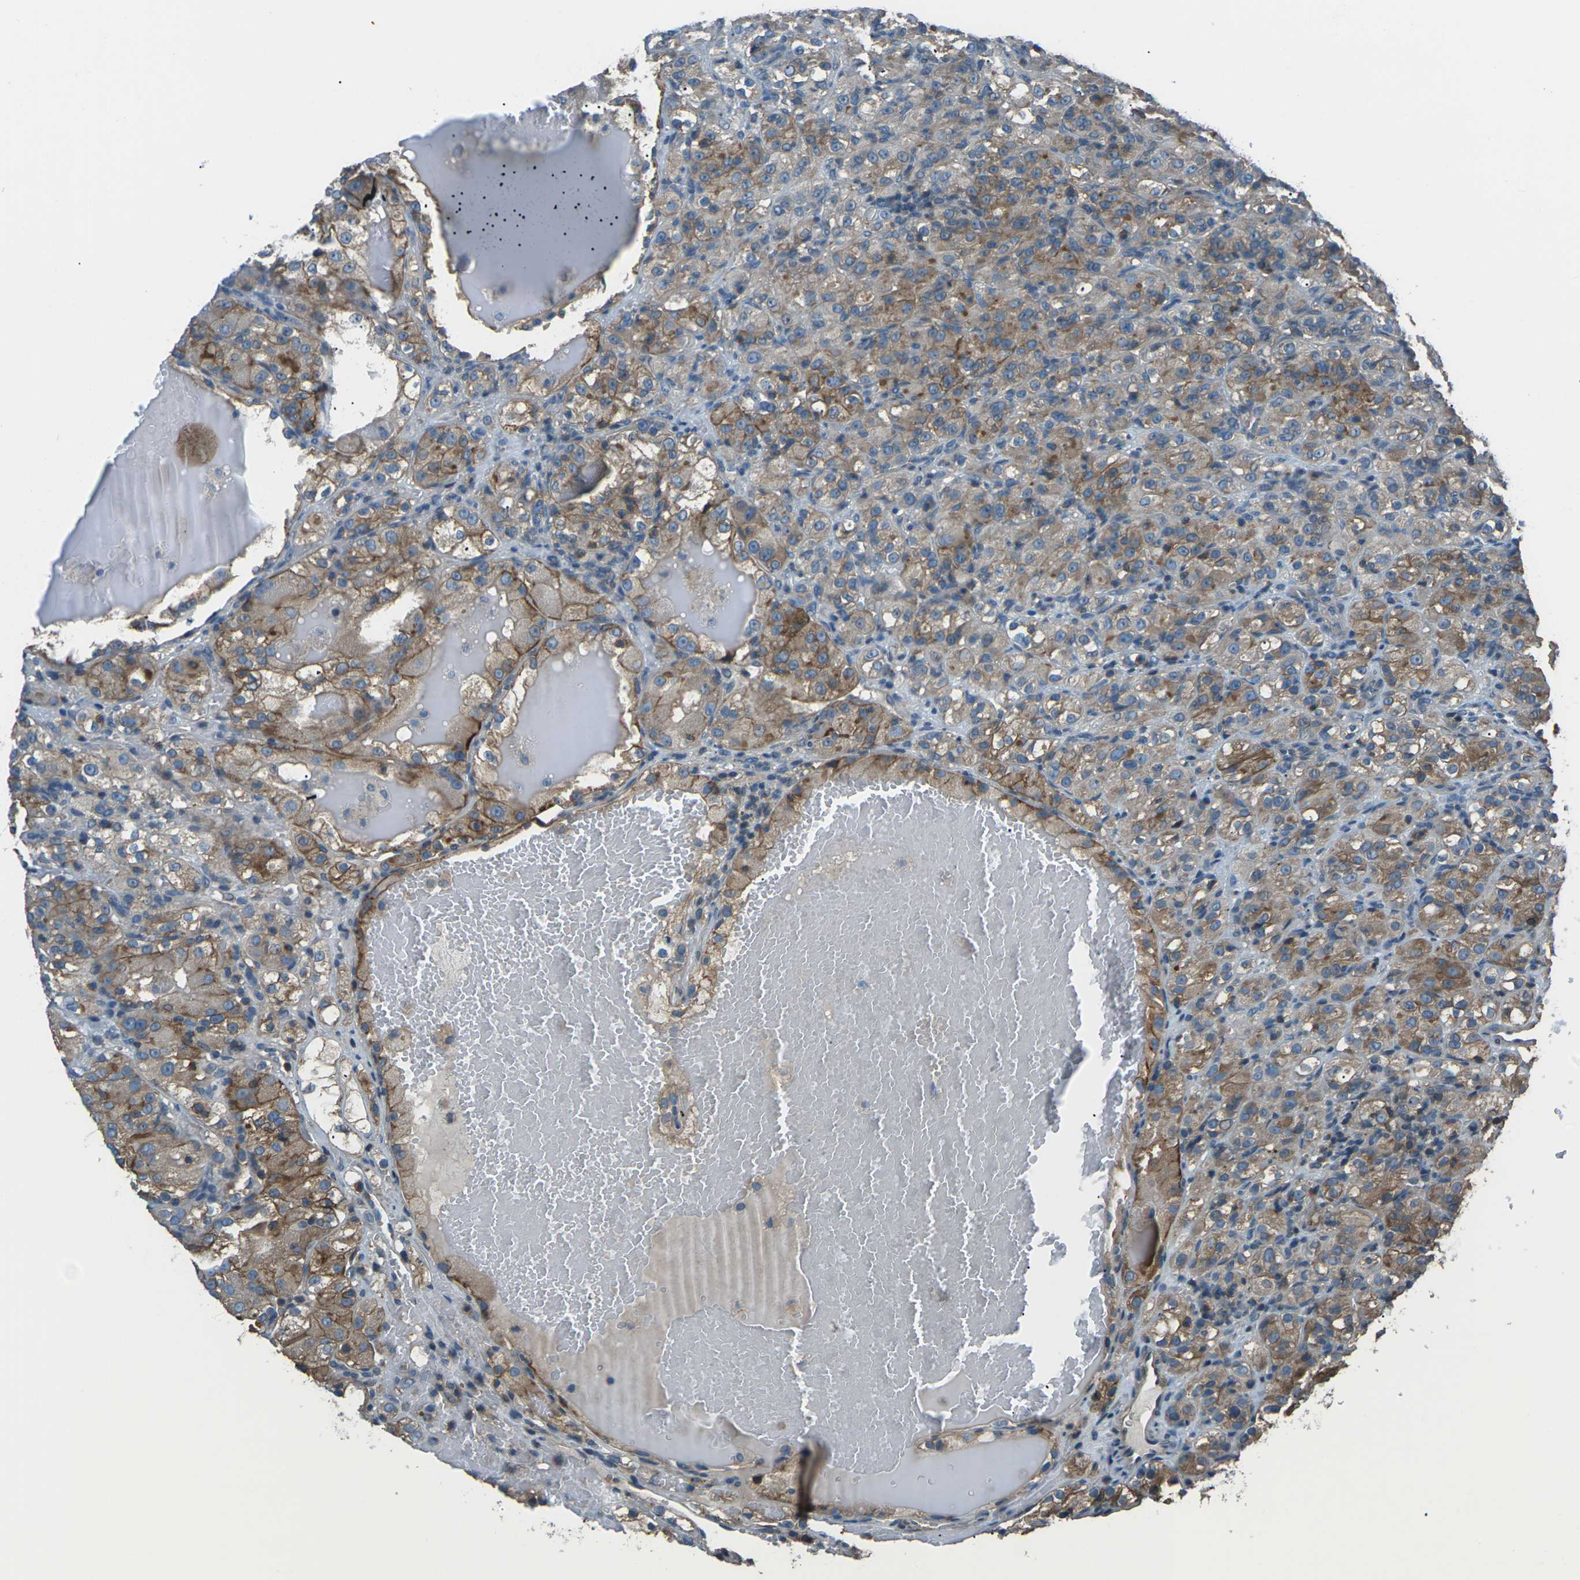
{"staining": {"intensity": "moderate", "quantity": "25%-75%", "location": "cytoplasmic/membranous"}, "tissue": "renal cancer", "cell_type": "Tumor cells", "image_type": "cancer", "snomed": [{"axis": "morphology", "description": "Normal tissue, NOS"}, {"axis": "morphology", "description": "Adenocarcinoma, NOS"}, {"axis": "topography", "description": "Kidney"}], "caption": "Renal cancer (adenocarcinoma) stained with immunohistochemistry (IHC) reveals moderate cytoplasmic/membranous staining in about 25%-75% of tumor cells. (Brightfield microscopy of DAB IHC at high magnification).", "gene": "CMTM4", "patient": {"sex": "male", "age": 61}}